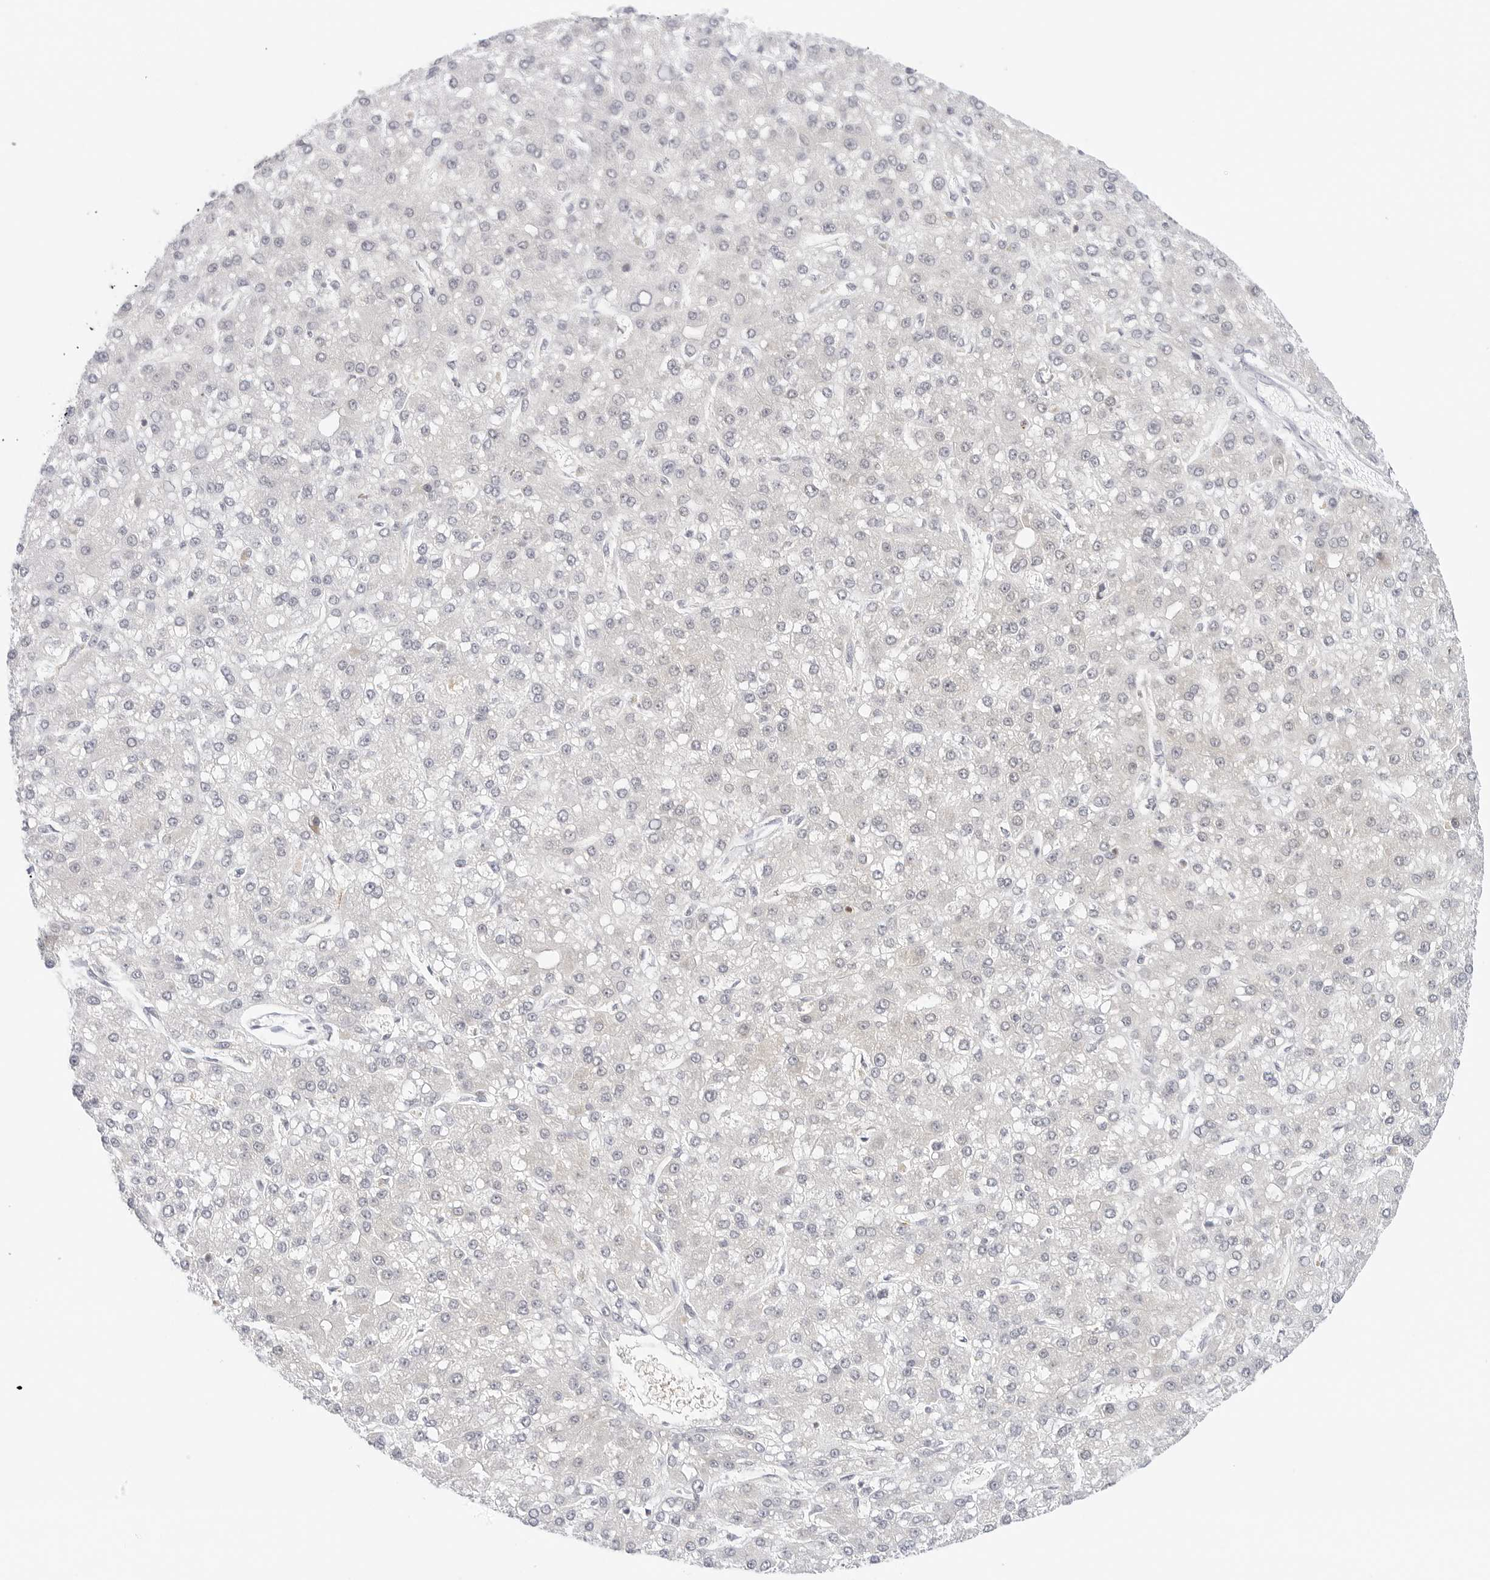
{"staining": {"intensity": "negative", "quantity": "none", "location": "none"}, "tissue": "liver cancer", "cell_type": "Tumor cells", "image_type": "cancer", "snomed": [{"axis": "morphology", "description": "Carcinoma, Hepatocellular, NOS"}, {"axis": "topography", "description": "Liver"}], "caption": "Immunohistochemistry (IHC) micrograph of neoplastic tissue: human liver cancer stained with DAB (3,3'-diaminobenzidine) exhibits no significant protein staining in tumor cells.", "gene": "SLC9A3R1", "patient": {"sex": "male", "age": 67}}